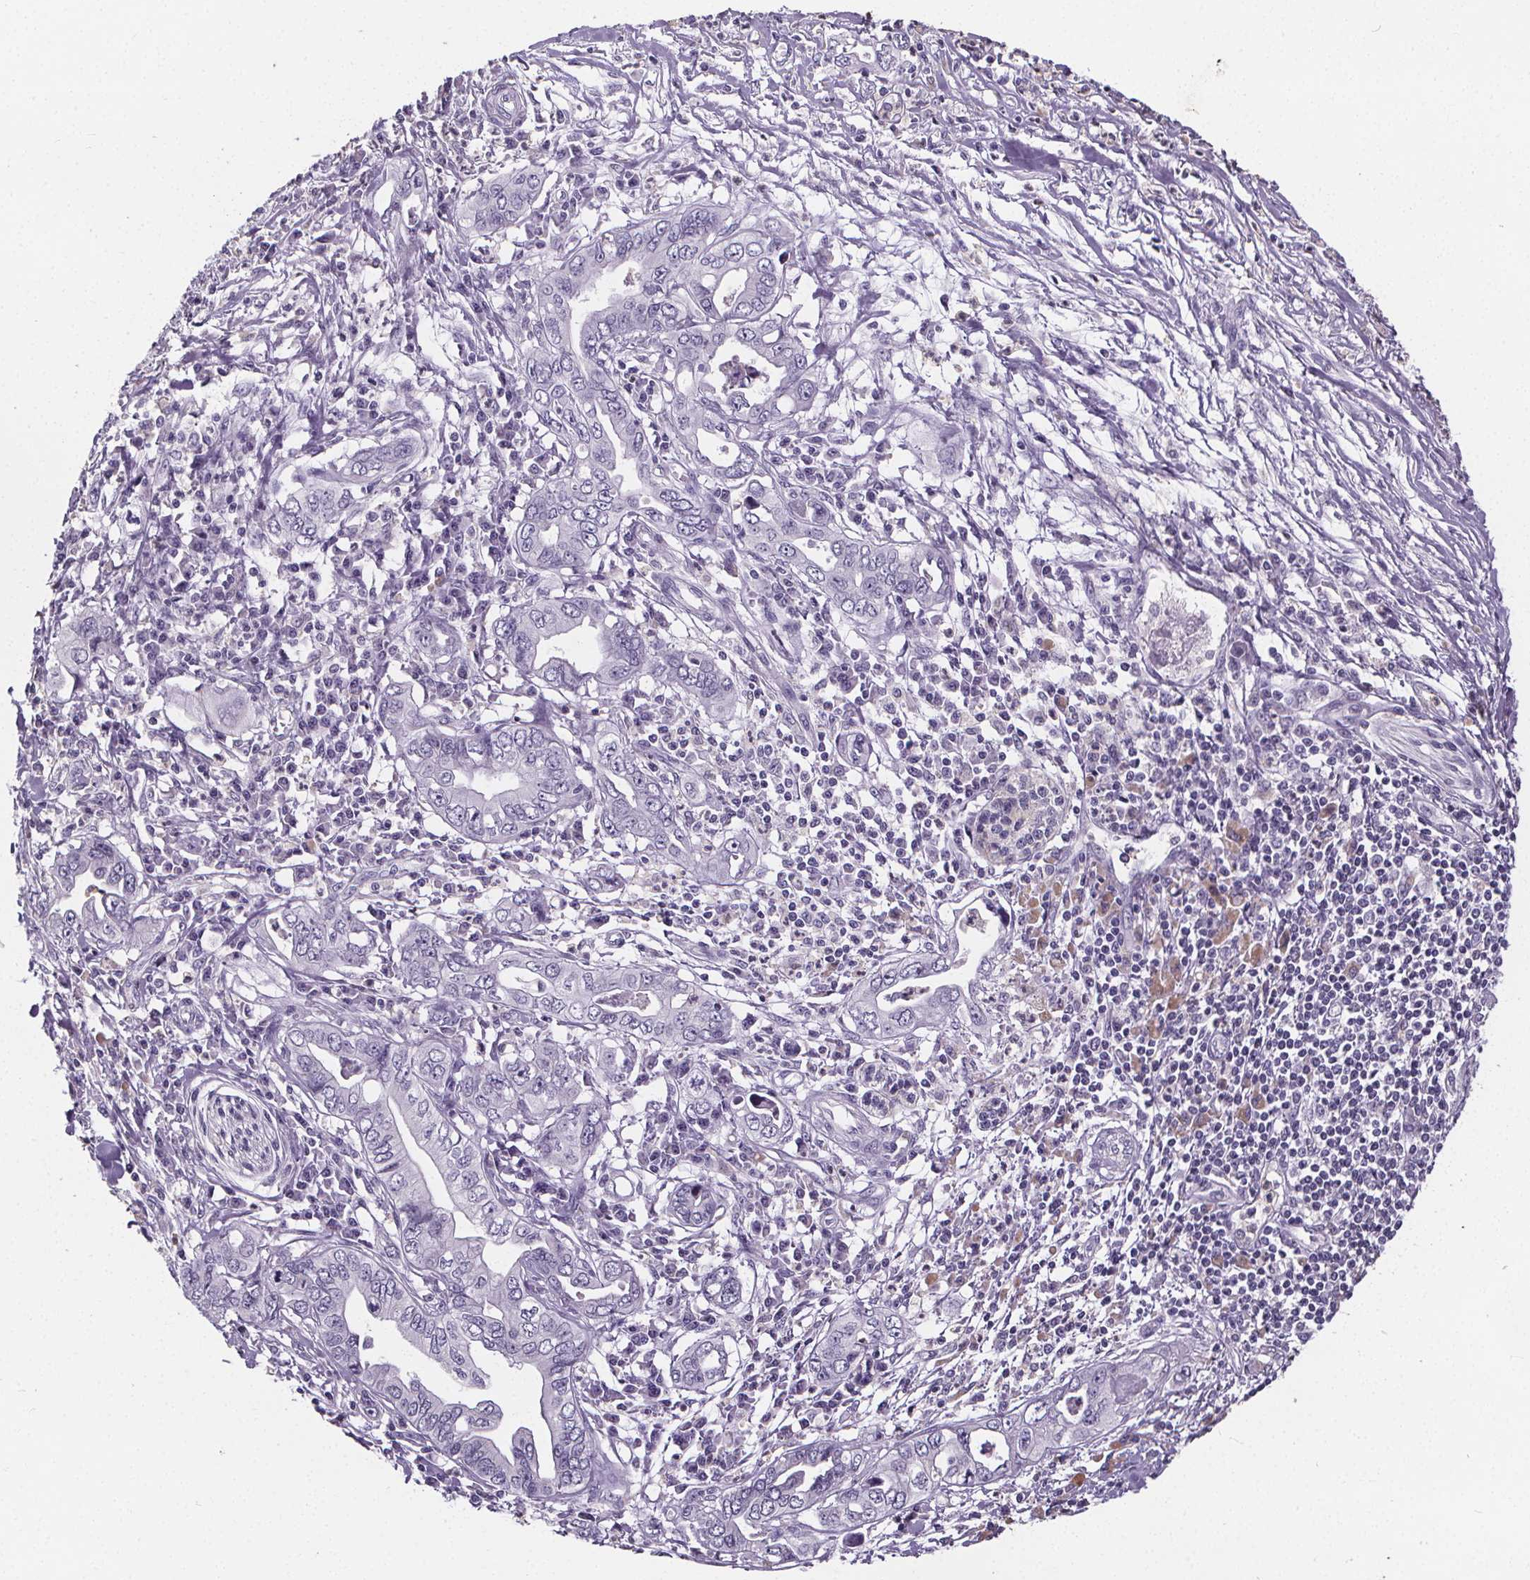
{"staining": {"intensity": "negative", "quantity": "none", "location": "none"}, "tissue": "pancreatic cancer", "cell_type": "Tumor cells", "image_type": "cancer", "snomed": [{"axis": "morphology", "description": "Adenocarcinoma, NOS"}, {"axis": "topography", "description": "Pancreas"}], "caption": "Protein analysis of adenocarcinoma (pancreatic) demonstrates no significant staining in tumor cells.", "gene": "ATP6V1D", "patient": {"sex": "male", "age": 68}}